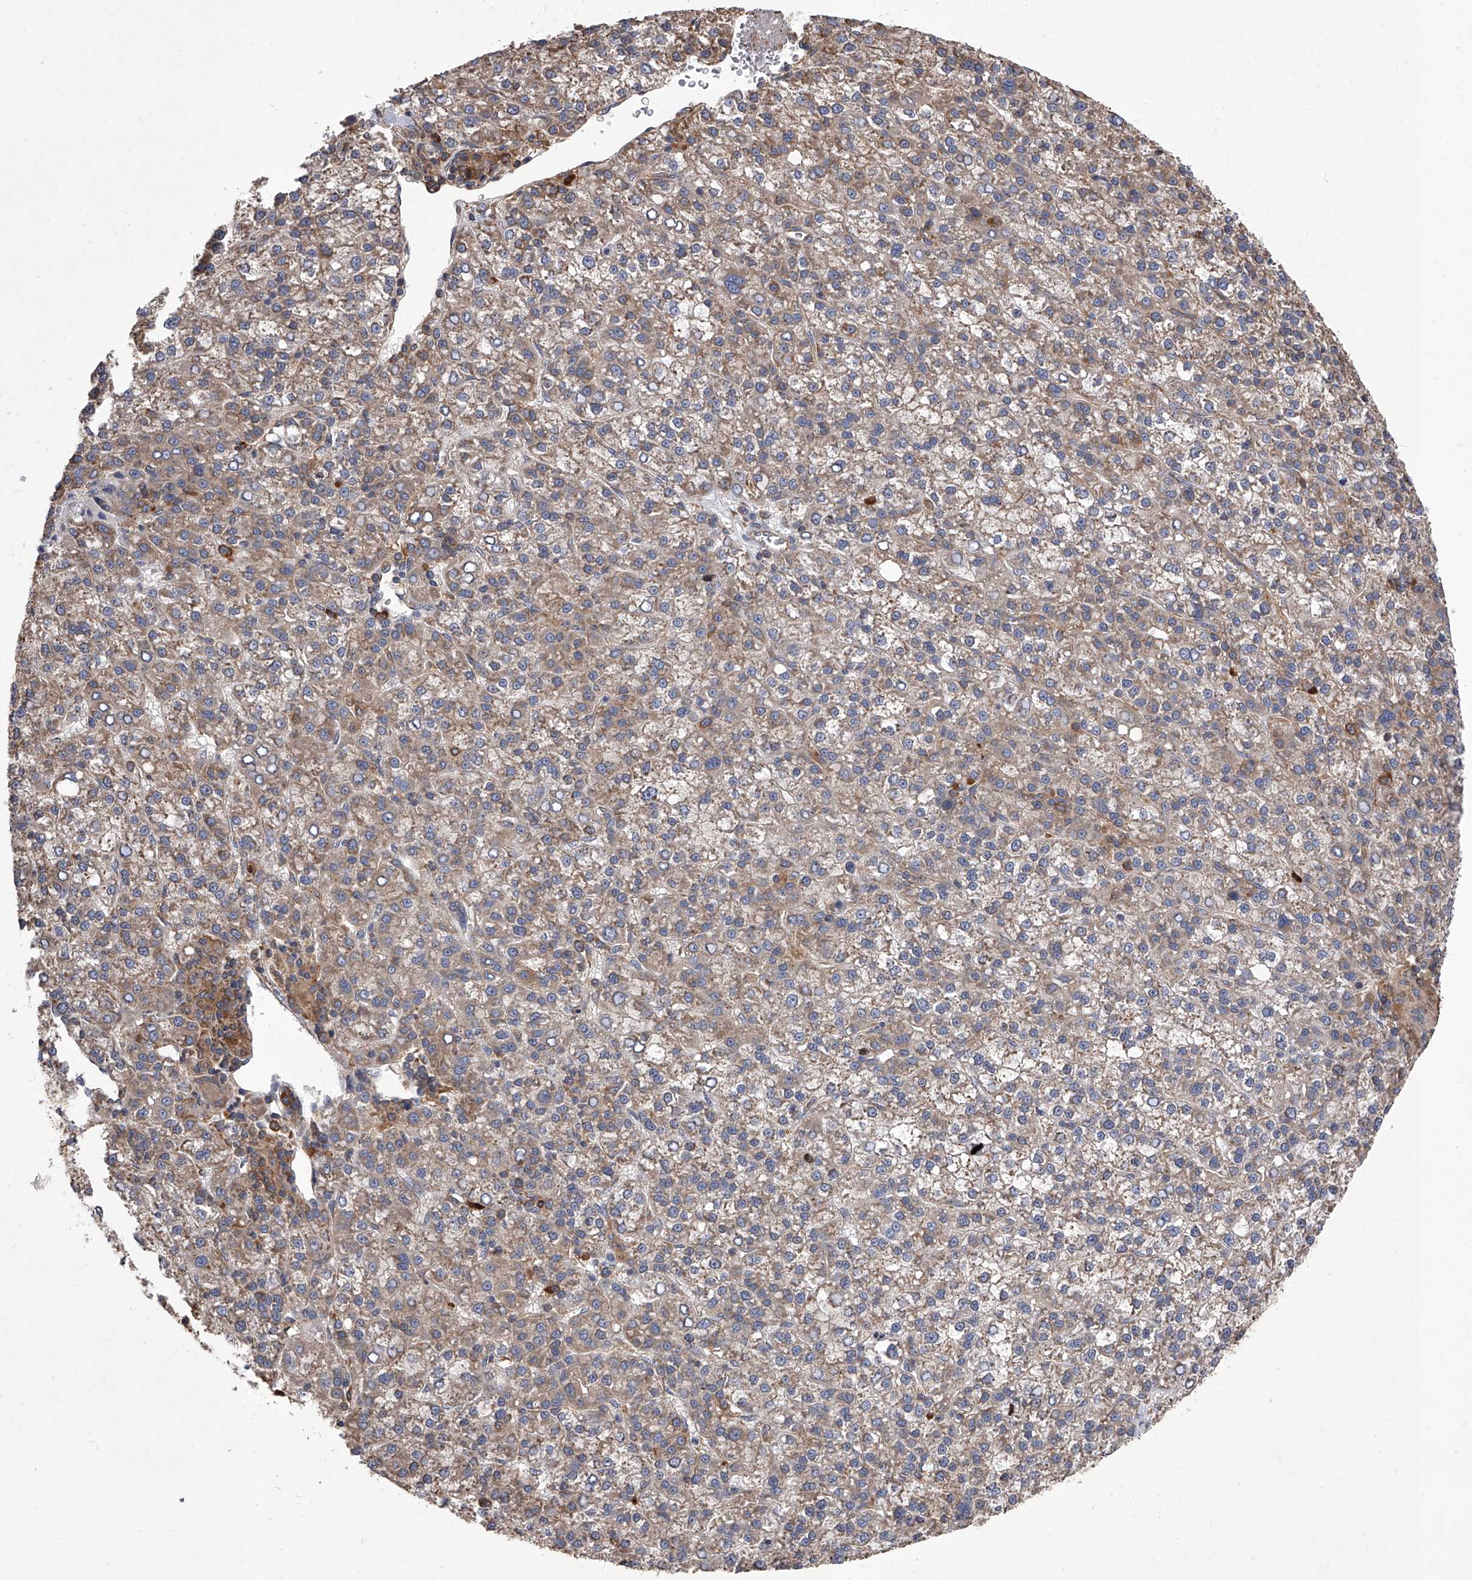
{"staining": {"intensity": "weak", "quantity": ">75%", "location": "cytoplasmic/membranous"}, "tissue": "liver cancer", "cell_type": "Tumor cells", "image_type": "cancer", "snomed": [{"axis": "morphology", "description": "Carcinoma, Hepatocellular, NOS"}, {"axis": "topography", "description": "Liver"}], "caption": "This is an image of IHC staining of liver hepatocellular carcinoma, which shows weak staining in the cytoplasmic/membranous of tumor cells.", "gene": "EIF2S2", "patient": {"sex": "female", "age": 58}}